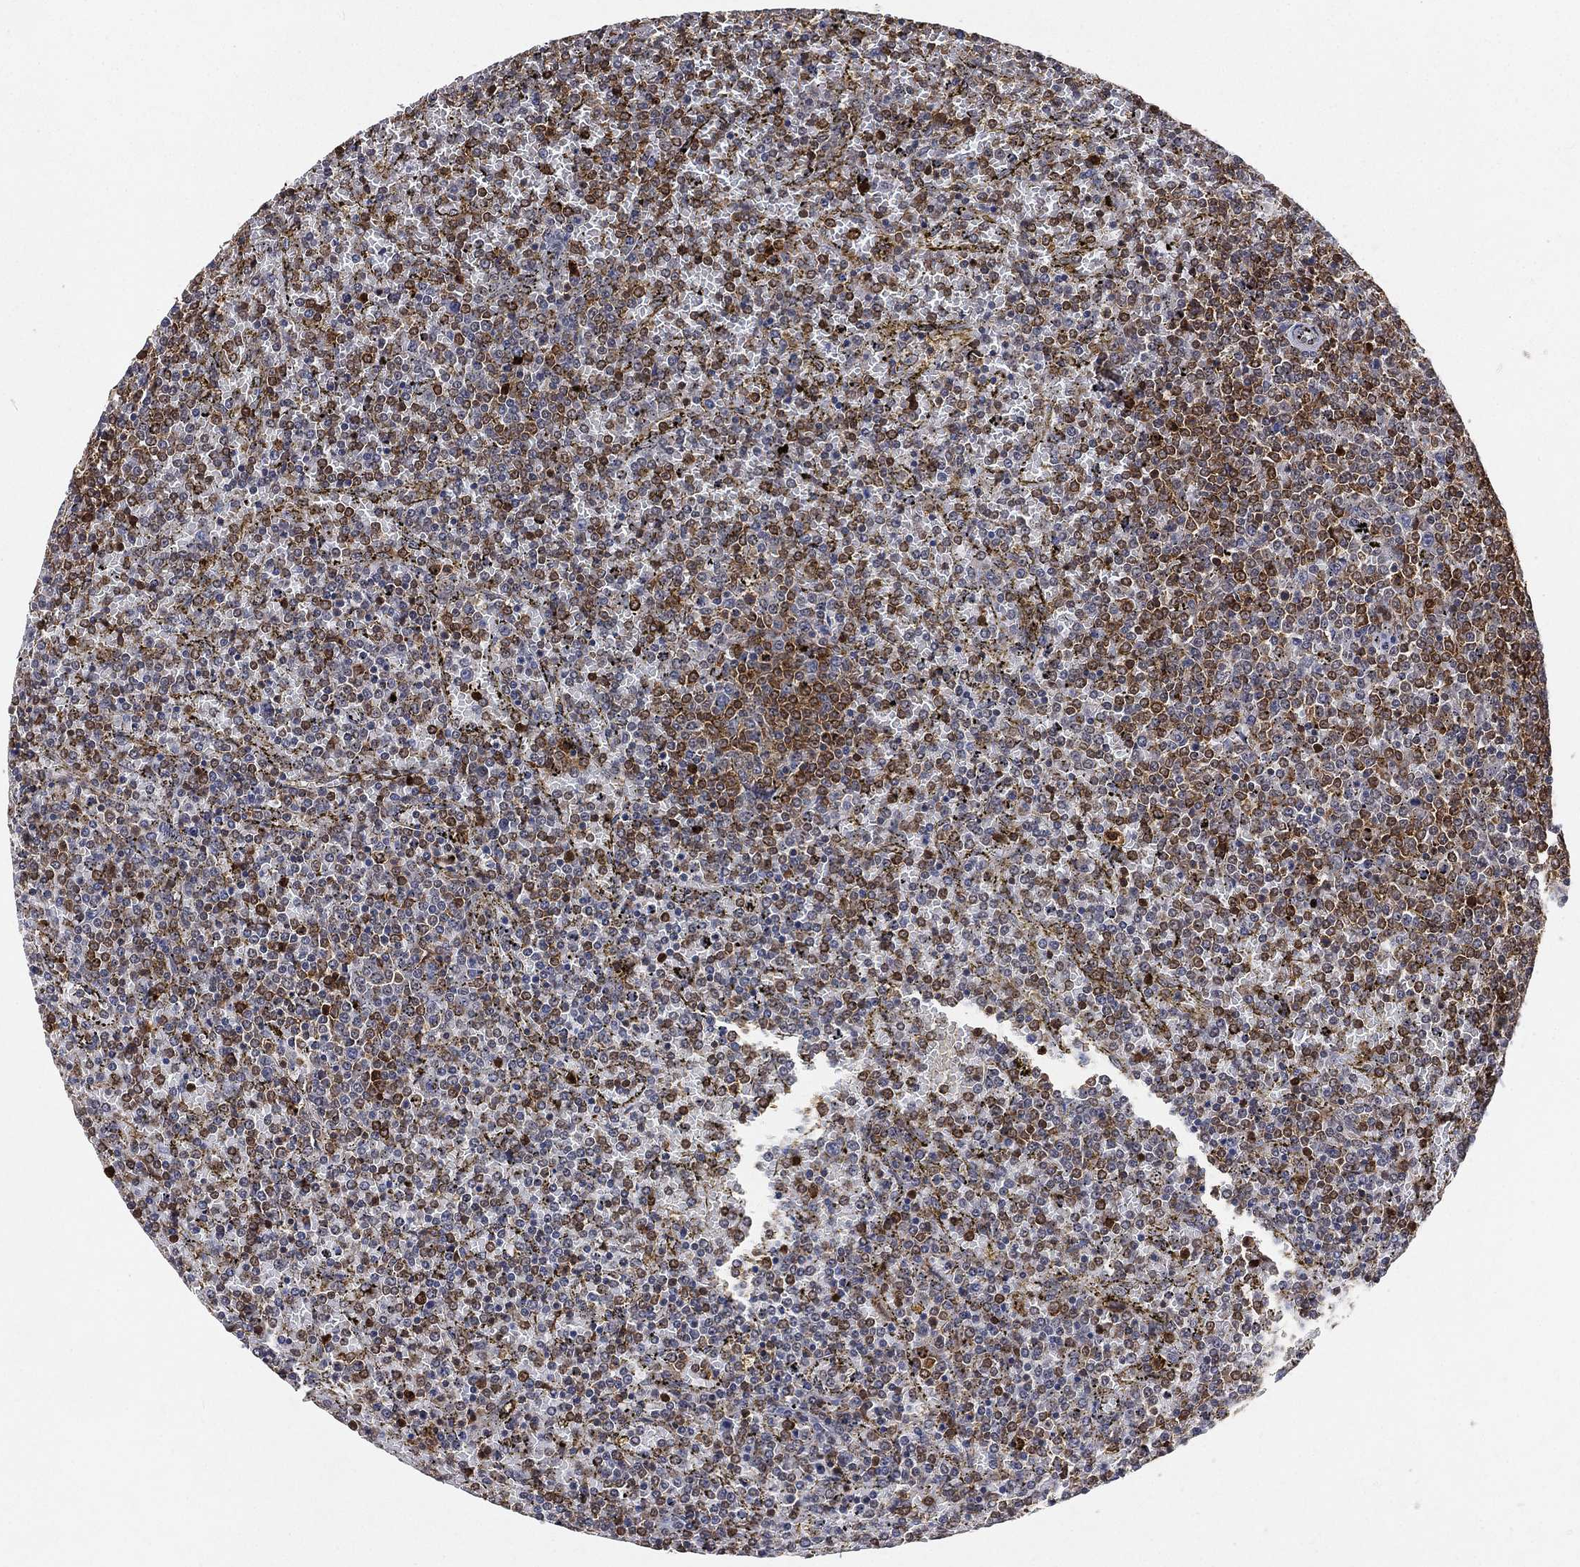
{"staining": {"intensity": "moderate", "quantity": "<25%", "location": "cytoplasmic/membranous"}, "tissue": "lymphoma", "cell_type": "Tumor cells", "image_type": "cancer", "snomed": [{"axis": "morphology", "description": "Malignant lymphoma, non-Hodgkin's type, Low grade"}, {"axis": "topography", "description": "Spleen"}], "caption": "Moderate cytoplasmic/membranous positivity for a protein is appreciated in approximately <25% of tumor cells of lymphoma using IHC.", "gene": "WDR26", "patient": {"sex": "female", "age": 77}}